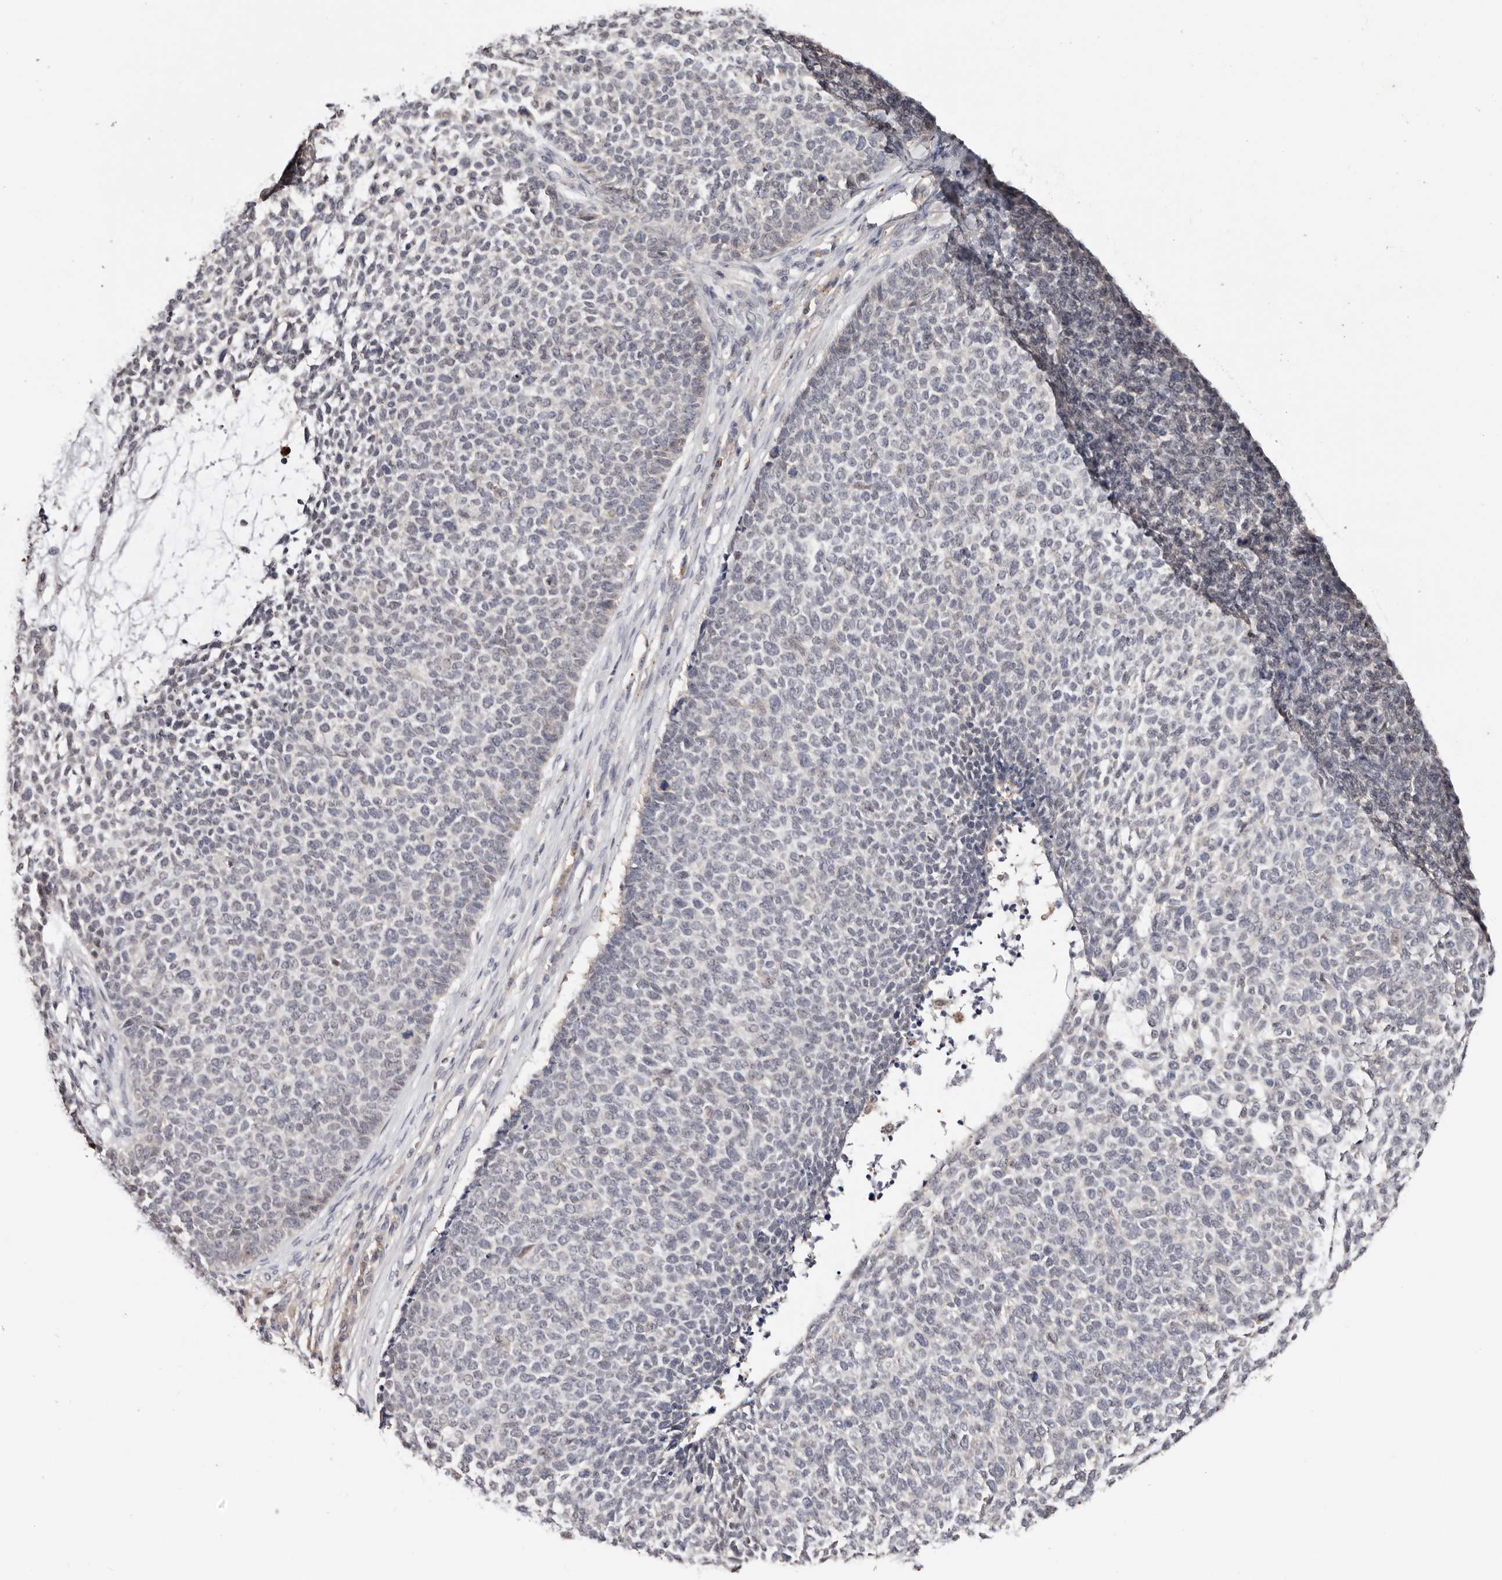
{"staining": {"intensity": "negative", "quantity": "none", "location": "none"}, "tissue": "skin cancer", "cell_type": "Tumor cells", "image_type": "cancer", "snomed": [{"axis": "morphology", "description": "Basal cell carcinoma"}, {"axis": "topography", "description": "Skin"}], "caption": "High power microscopy image of an IHC micrograph of skin cancer, revealing no significant staining in tumor cells.", "gene": "TYW3", "patient": {"sex": "female", "age": 84}}